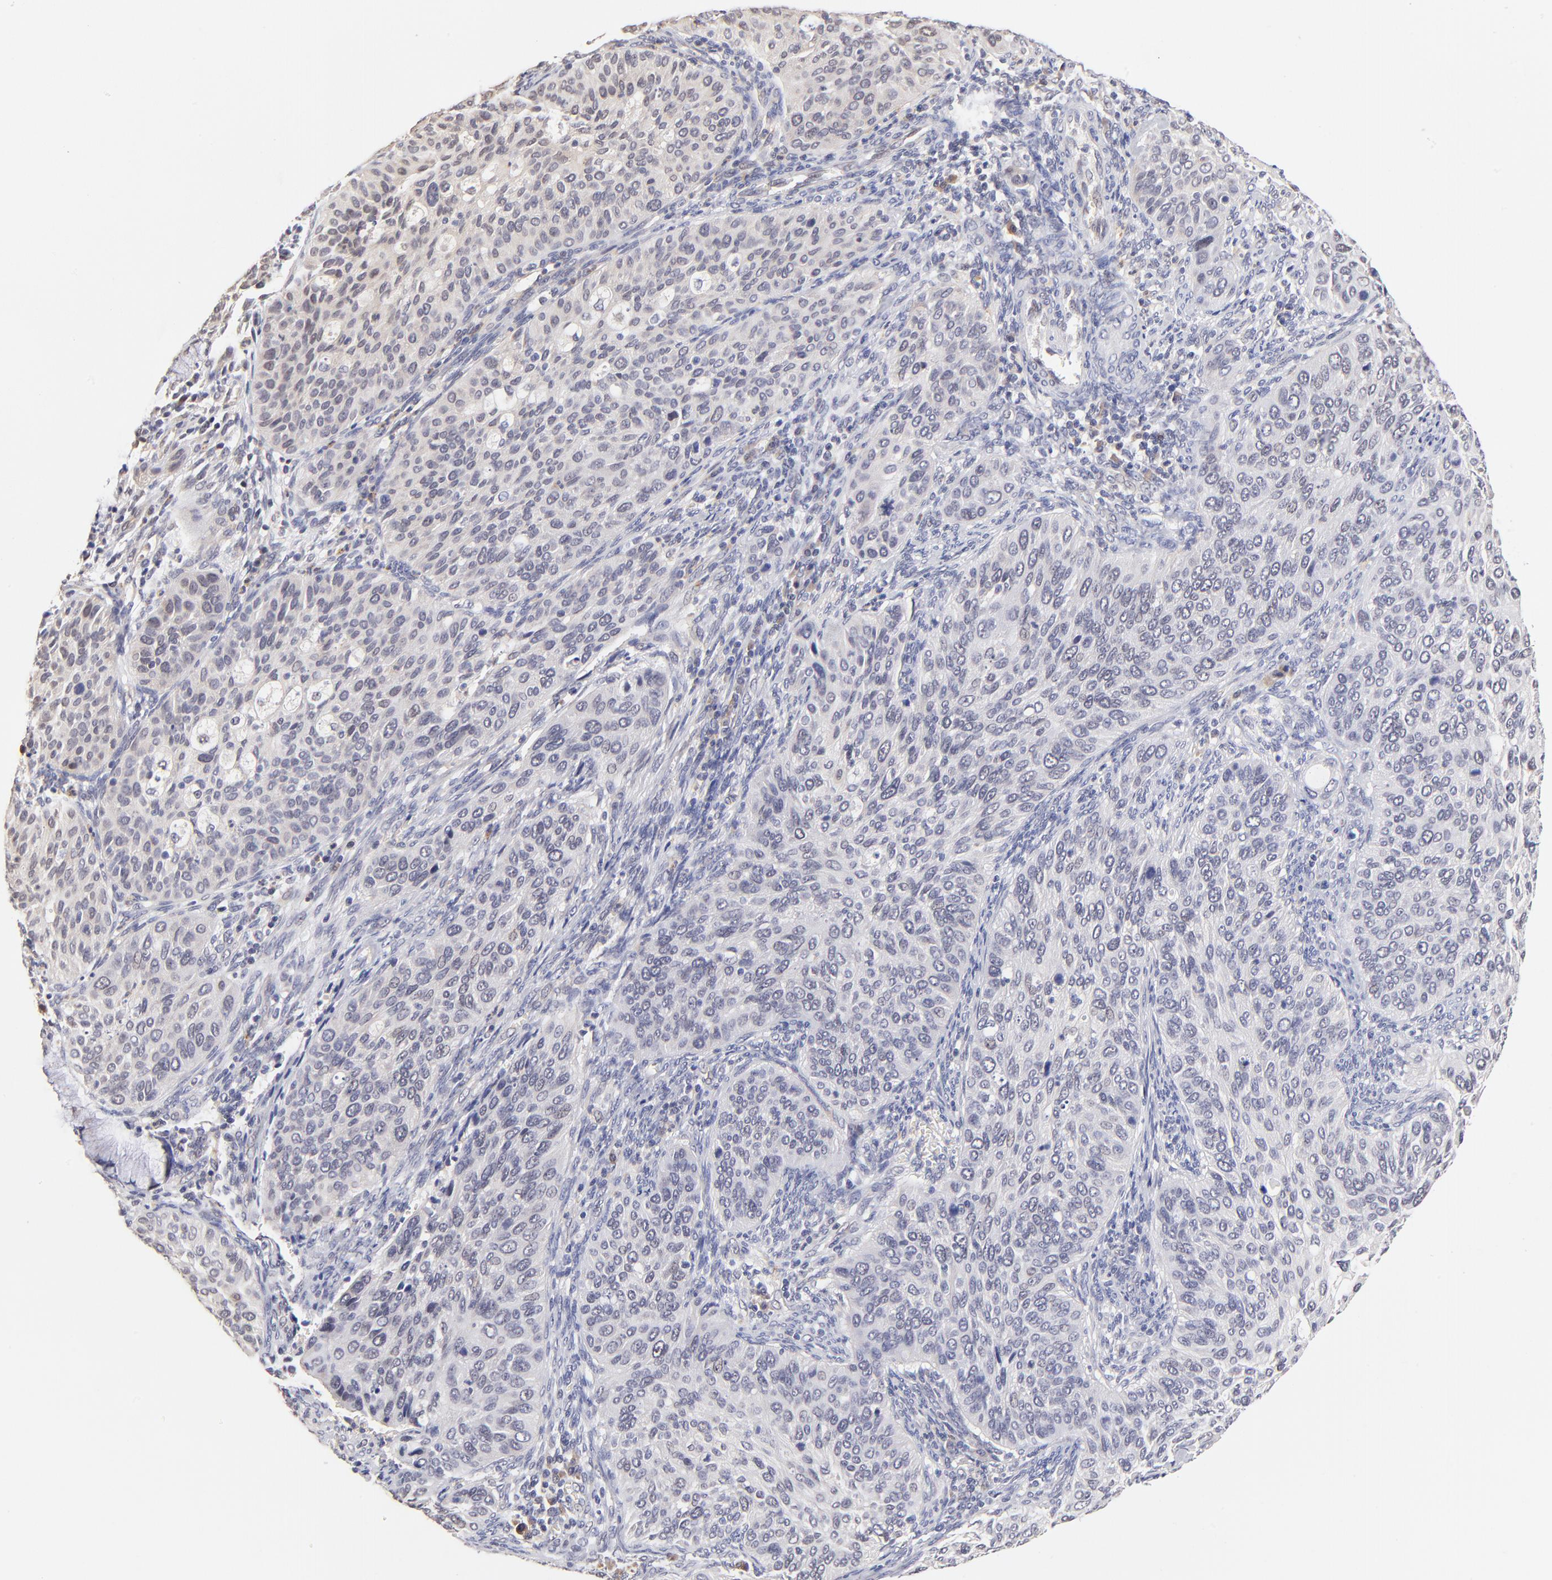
{"staining": {"intensity": "negative", "quantity": "none", "location": "none"}, "tissue": "cervical cancer", "cell_type": "Tumor cells", "image_type": "cancer", "snomed": [{"axis": "morphology", "description": "Squamous cell carcinoma, NOS"}, {"axis": "topography", "description": "Cervix"}], "caption": "This is a micrograph of IHC staining of cervical squamous cell carcinoma, which shows no positivity in tumor cells.", "gene": "ZNF10", "patient": {"sex": "female", "age": 57}}